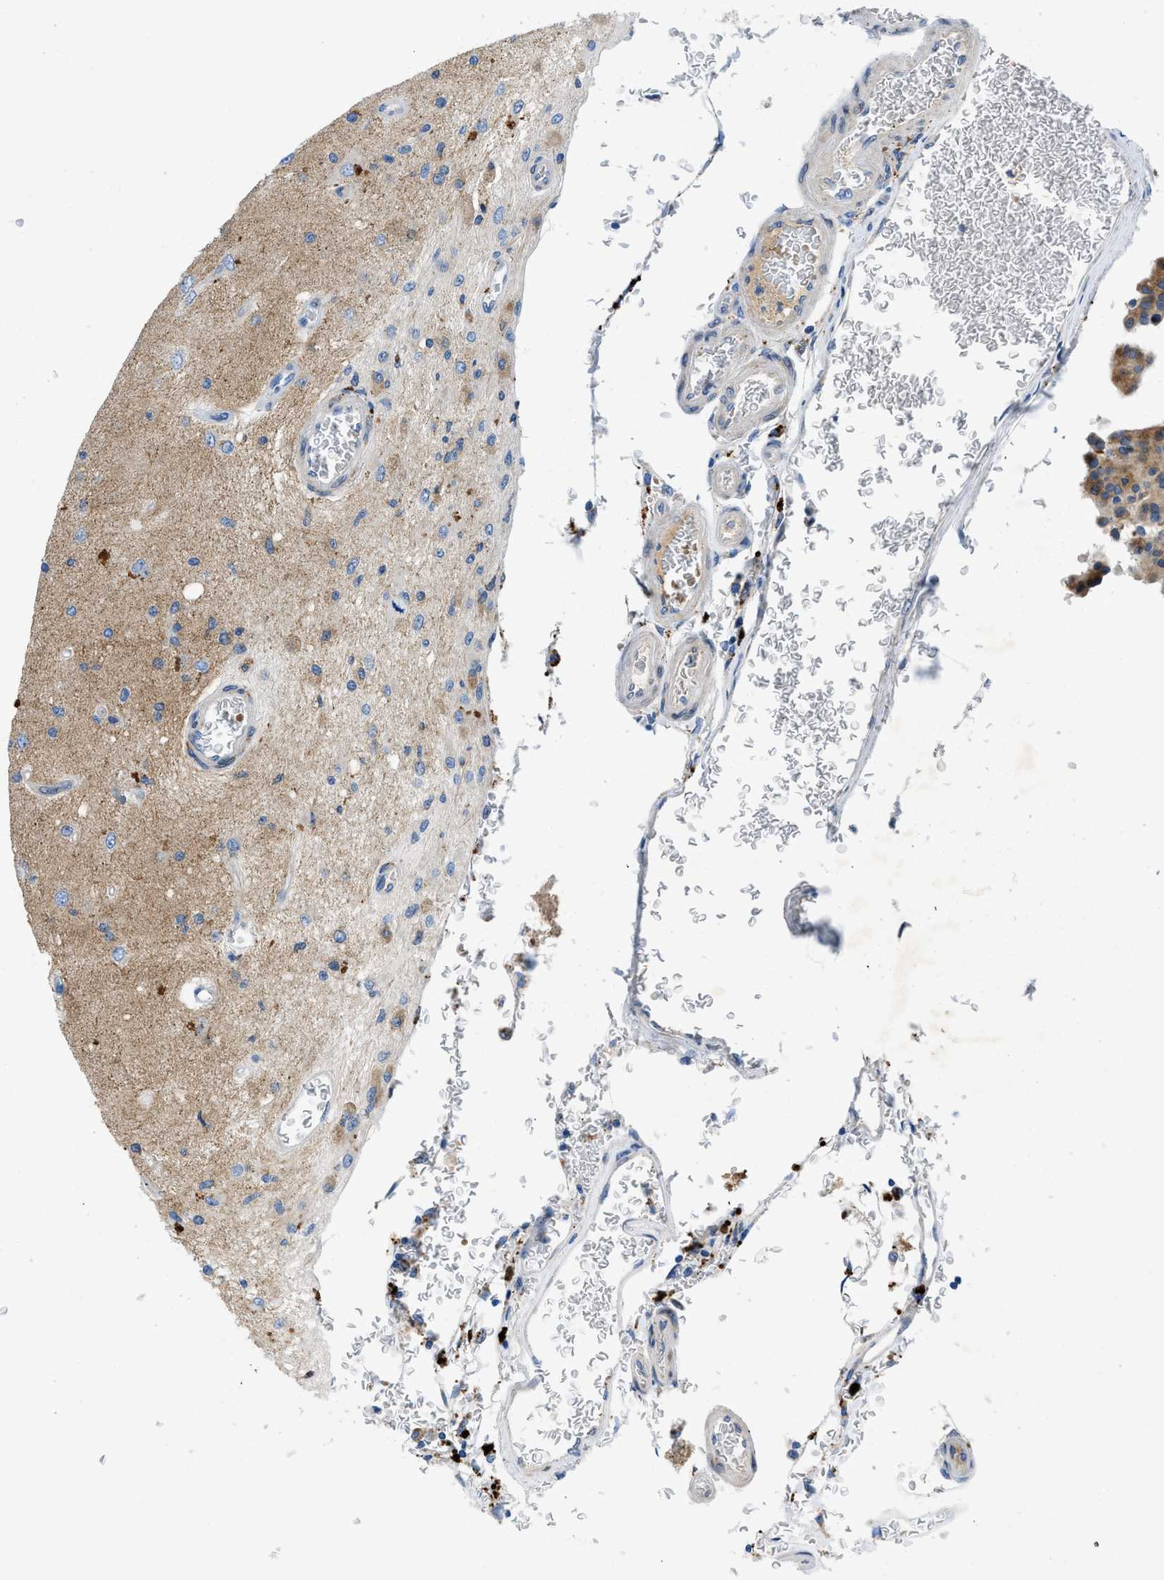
{"staining": {"intensity": "moderate", "quantity": "25%-75%", "location": "cytoplasmic/membranous"}, "tissue": "glioma", "cell_type": "Tumor cells", "image_type": "cancer", "snomed": [{"axis": "morphology", "description": "Normal tissue, NOS"}, {"axis": "morphology", "description": "Glioma, malignant, High grade"}, {"axis": "topography", "description": "Cerebral cortex"}], "caption": "A medium amount of moderate cytoplasmic/membranous positivity is identified in about 25%-75% of tumor cells in glioma tissue. The staining is performed using DAB (3,3'-diaminobenzidine) brown chromogen to label protein expression. The nuclei are counter-stained blue using hematoxylin.", "gene": "TMEM248", "patient": {"sex": "male", "age": 77}}